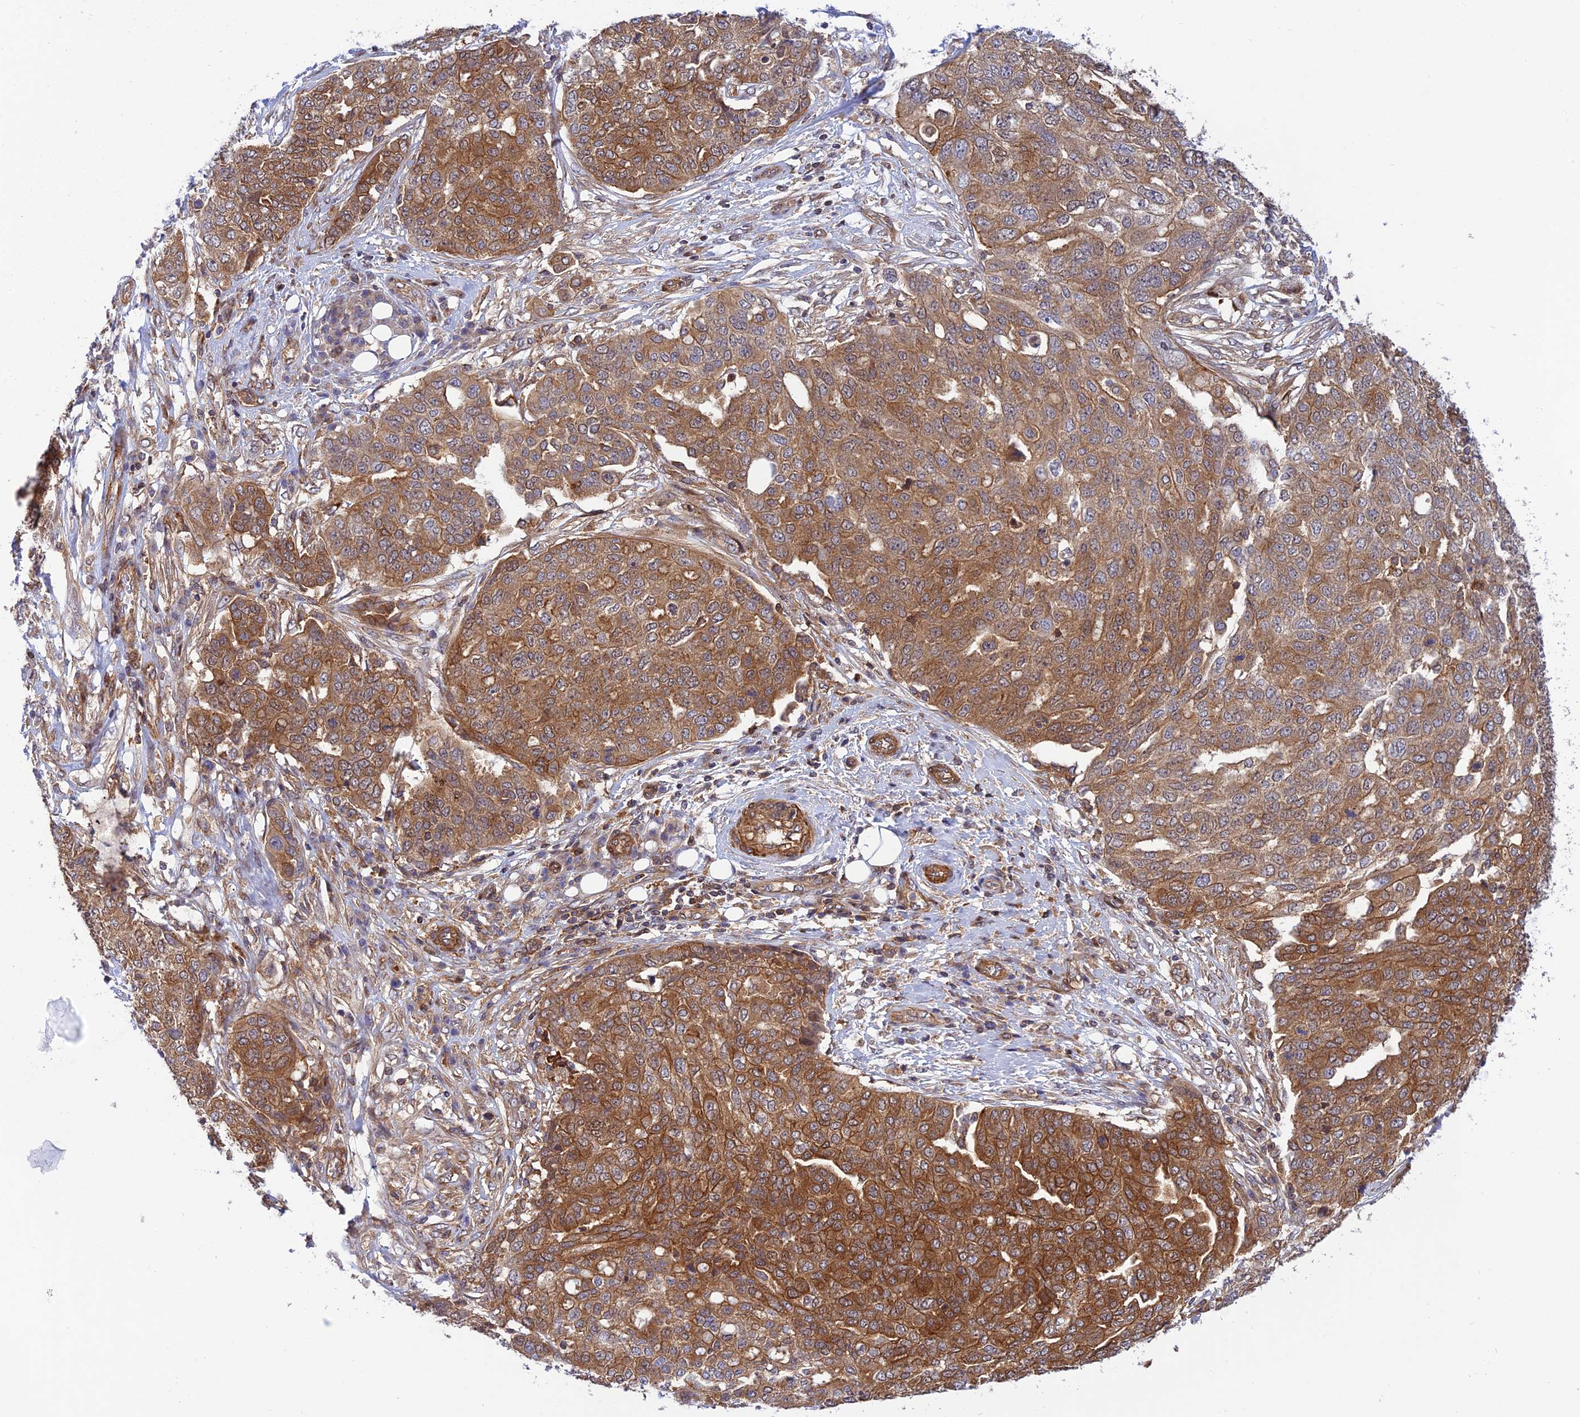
{"staining": {"intensity": "moderate", "quantity": ">75%", "location": "cytoplasmic/membranous"}, "tissue": "ovarian cancer", "cell_type": "Tumor cells", "image_type": "cancer", "snomed": [{"axis": "morphology", "description": "Cystadenocarcinoma, serous, NOS"}, {"axis": "topography", "description": "Soft tissue"}, {"axis": "topography", "description": "Ovary"}], "caption": "A high-resolution photomicrograph shows immunohistochemistry staining of ovarian serous cystadenocarcinoma, which exhibits moderate cytoplasmic/membranous expression in about >75% of tumor cells. The protein is shown in brown color, while the nuclei are stained blue.", "gene": "EVI5L", "patient": {"sex": "female", "age": 57}}